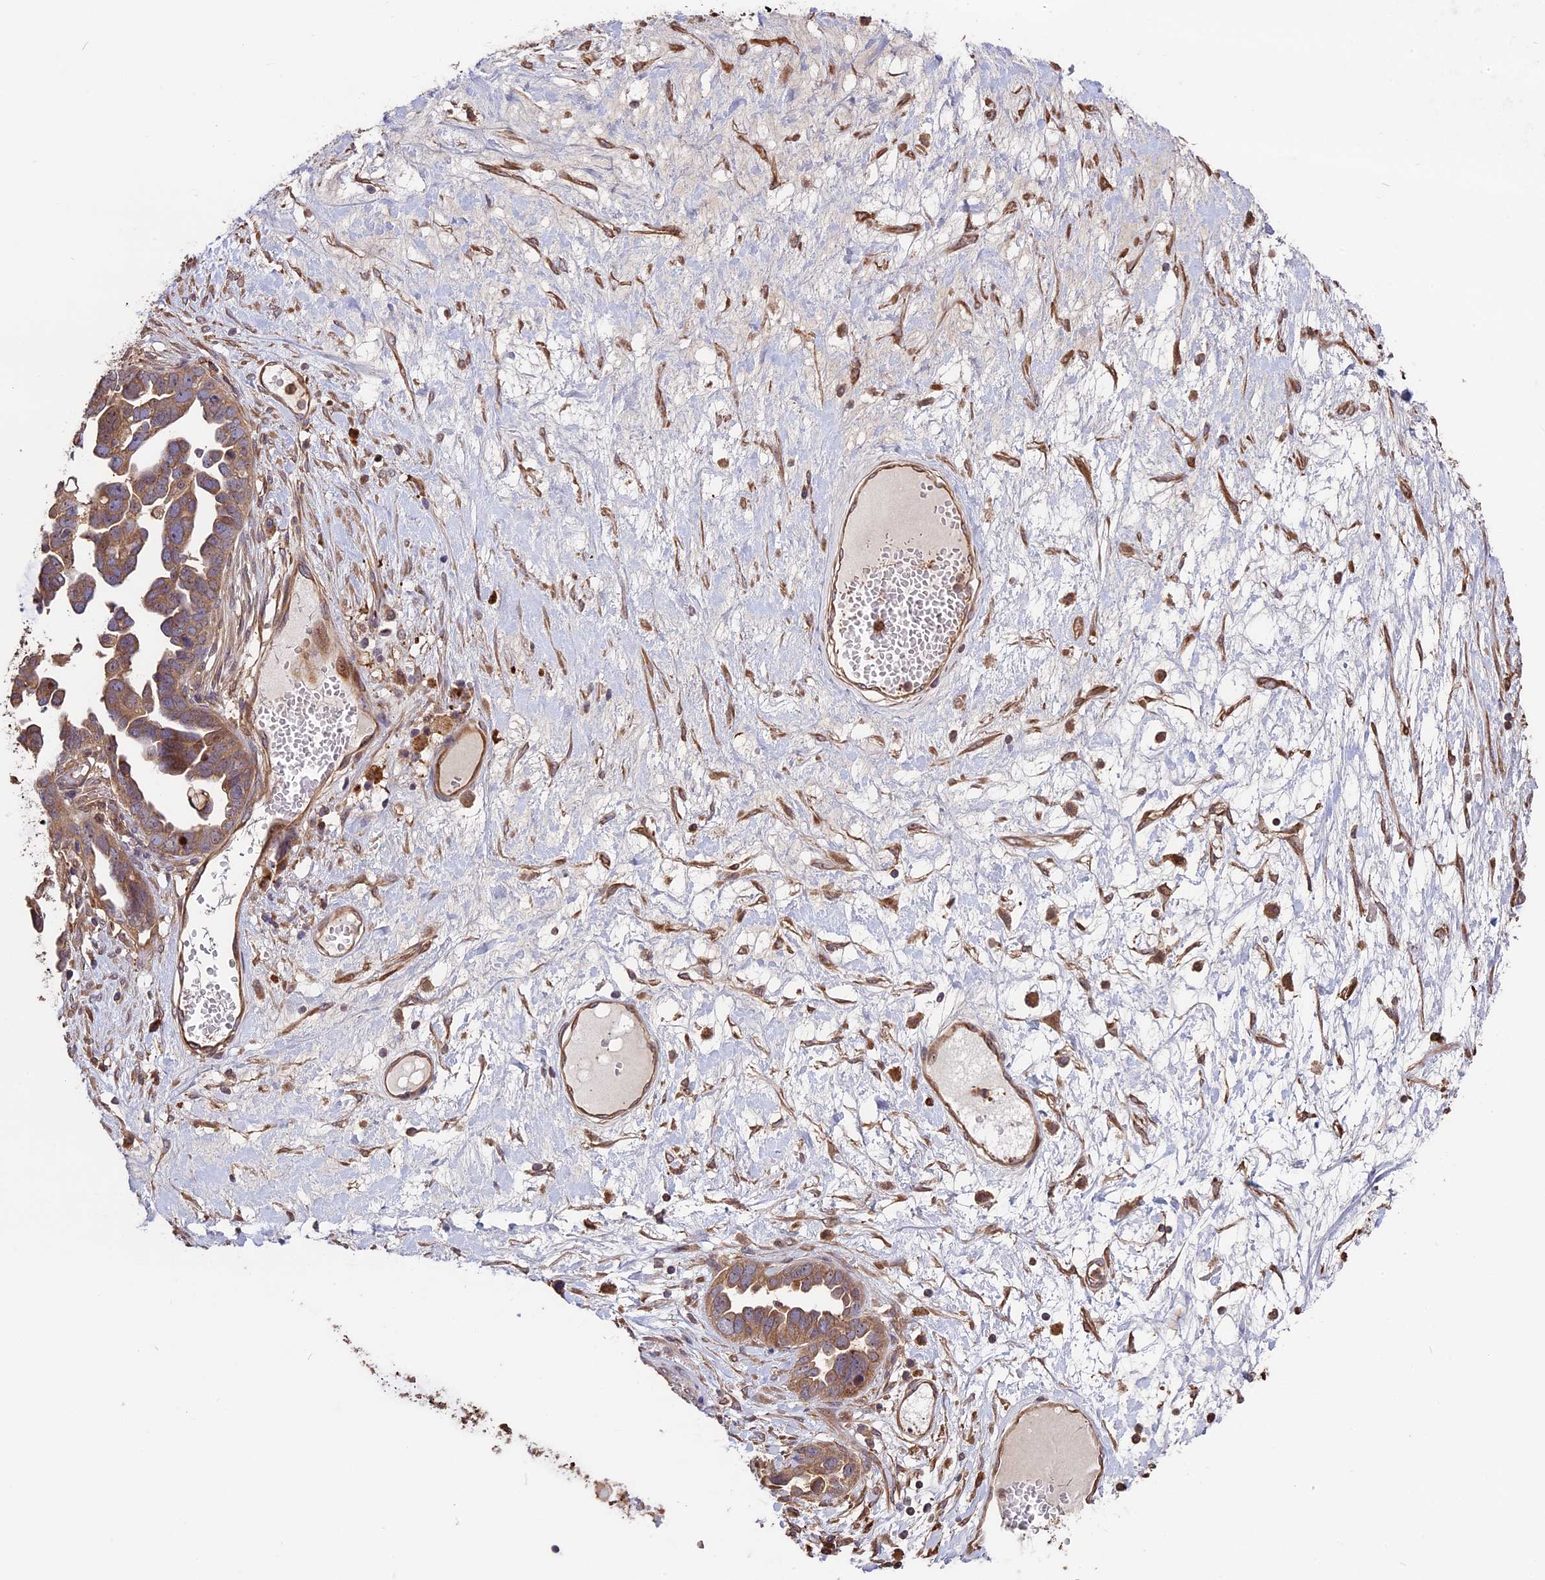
{"staining": {"intensity": "moderate", "quantity": ">75%", "location": "cytoplasmic/membranous"}, "tissue": "ovarian cancer", "cell_type": "Tumor cells", "image_type": "cancer", "snomed": [{"axis": "morphology", "description": "Cystadenocarcinoma, serous, NOS"}, {"axis": "topography", "description": "Ovary"}], "caption": "IHC image of neoplastic tissue: ovarian serous cystadenocarcinoma stained using immunohistochemistry shows medium levels of moderate protein expression localized specifically in the cytoplasmic/membranous of tumor cells, appearing as a cytoplasmic/membranous brown color.", "gene": "VWA3A", "patient": {"sex": "female", "age": 54}}